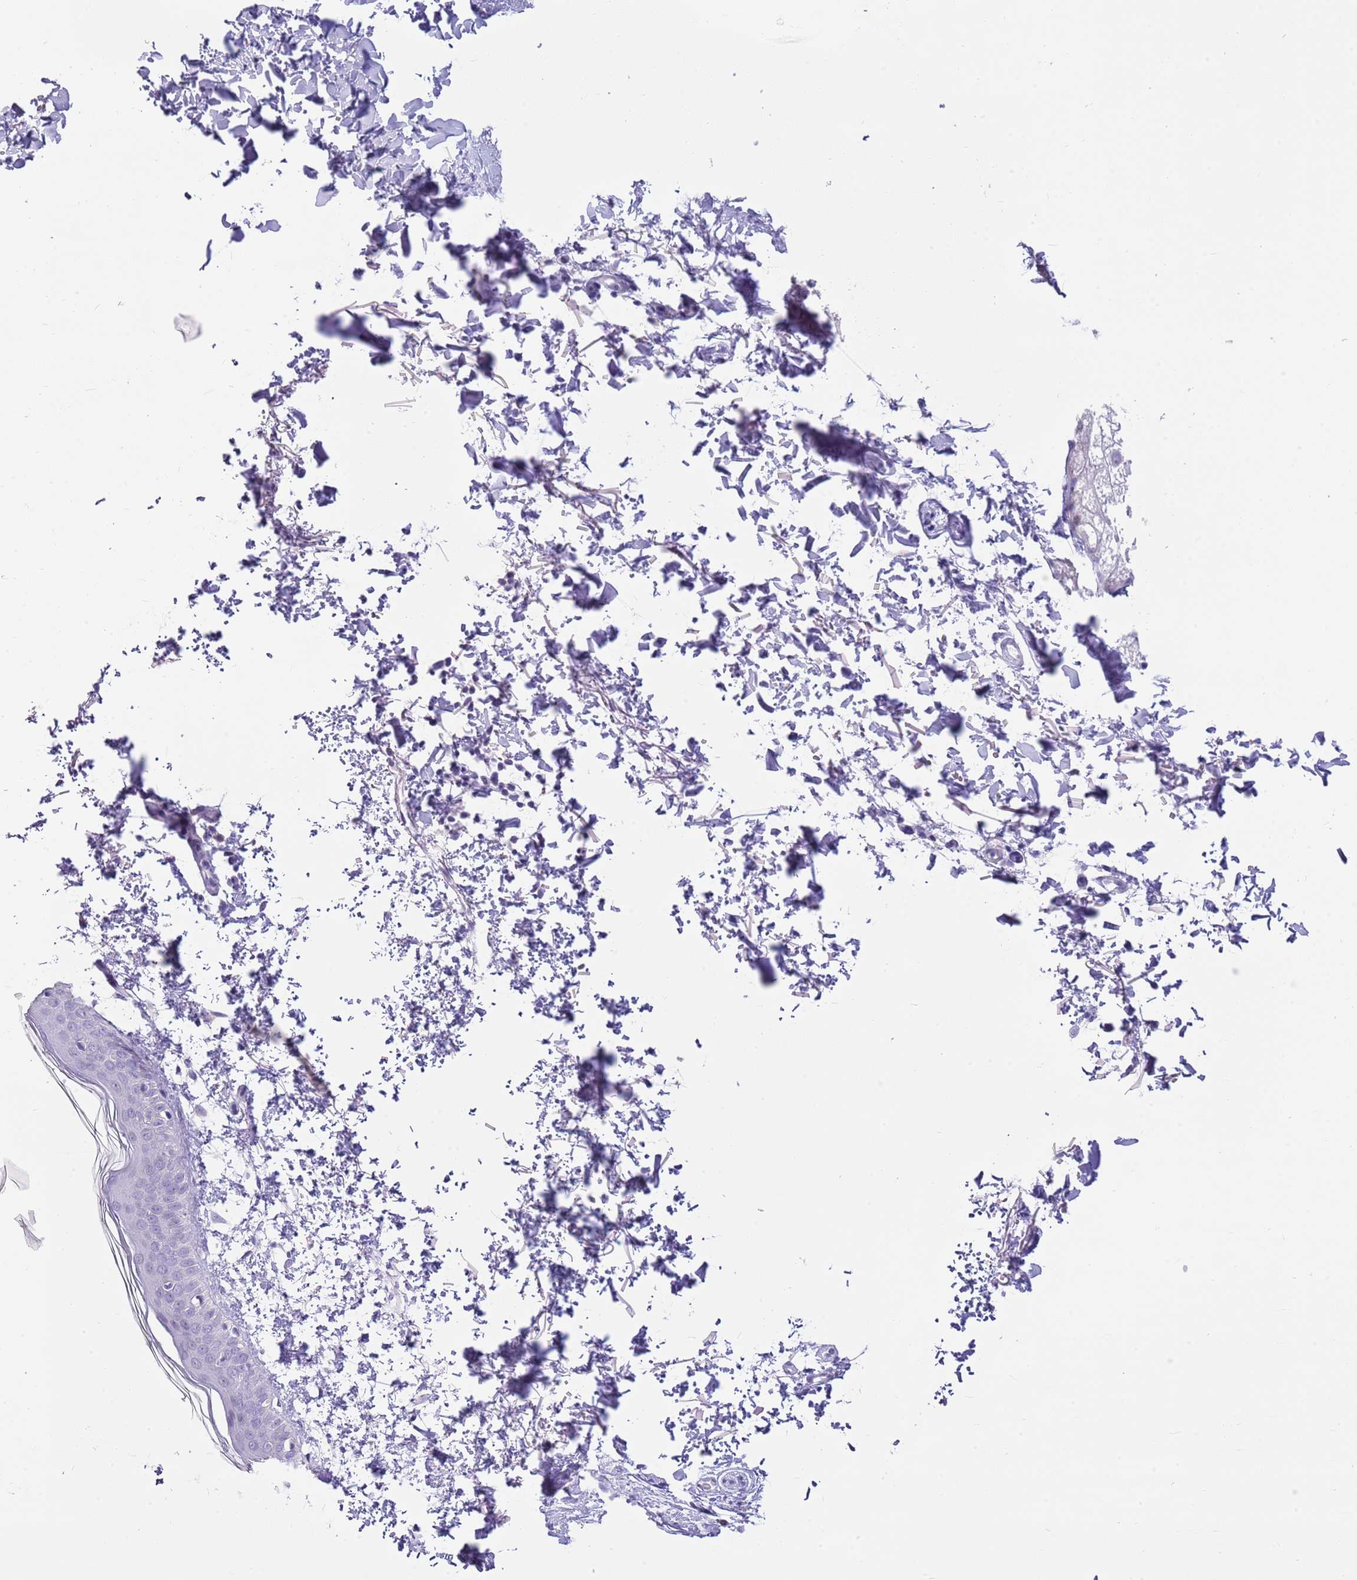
{"staining": {"intensity": "negative", "quantity": "none", "location": "none"}, "tissue": "skin", "cell_type": "Fibroblasts", "image_type": "normal", "snomed": [{"axis": "morphology", "description": "Normal tissue, NOS"}, {"axis": "topography", "description": "Skin"}], "caption": "High power microscopy image of an IHC histopathology image of normal skin, revealing no significant staining in fibroblasts.", "gene": "PPP1R17", "patient": {"sex": "male", "age": 66}}